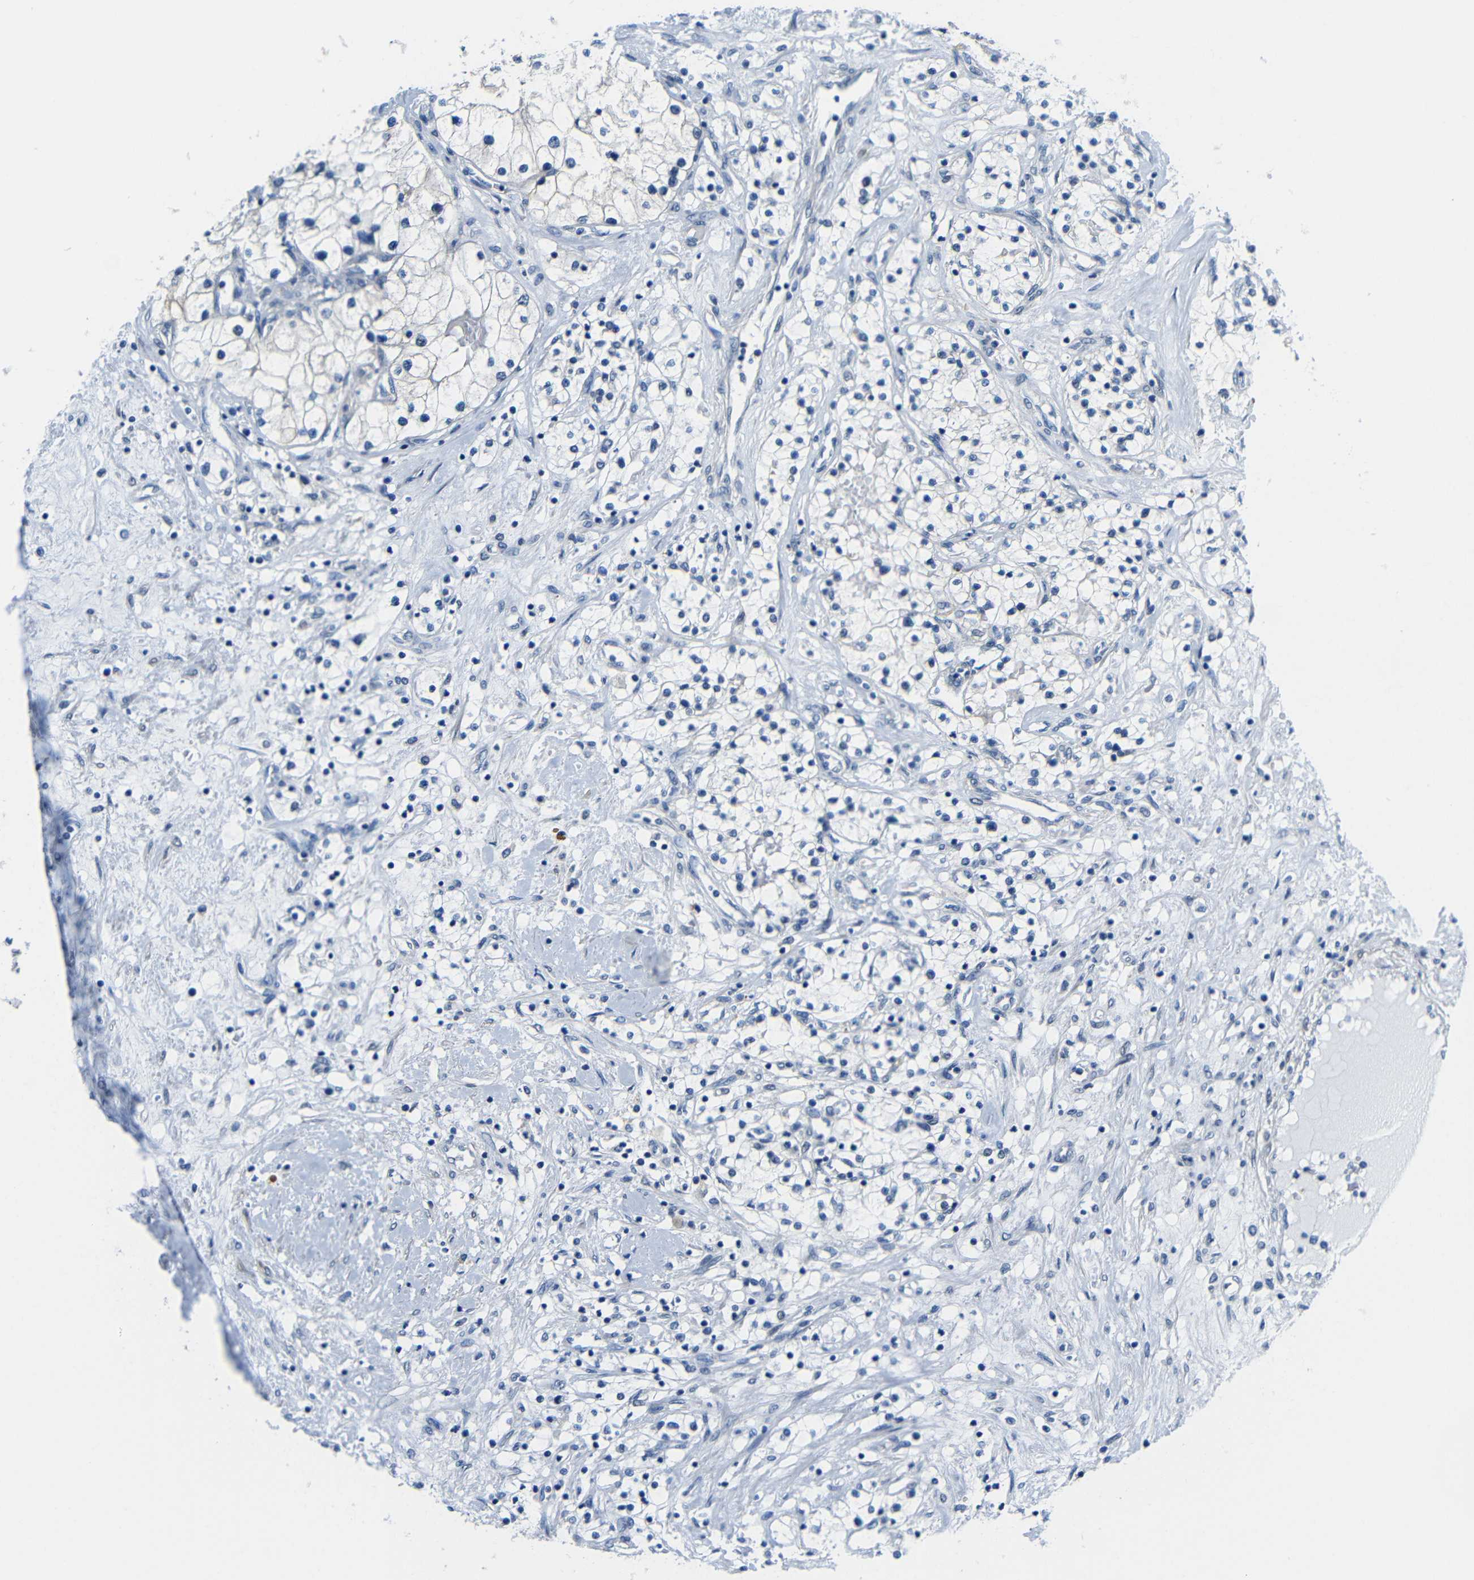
{"staining": {"intensity": "negative", "quantity": "none", "location": "none"}, "tissue": "renal cancer", "cell_type": "Tumor cells", "image_type": "cancer", "snomed": [{"axis": "morphology", "description": "Adenocarcinoma, NOS"}, {"axis": "topography", "description": "Kidney"}], "caption": "A high-resolution photomicrograph shows immunohistochemistry (IHC) staining of renal cancer, which shows no significant staining in tumor cells. (Stains: DAB immunohistochemistry (IHC) with hematoxylin counter stain, Microscopy: brightfield microscopy at high magnification).", "gene": "NEGR1", "patient": {"sex": "male", "age": 68}}